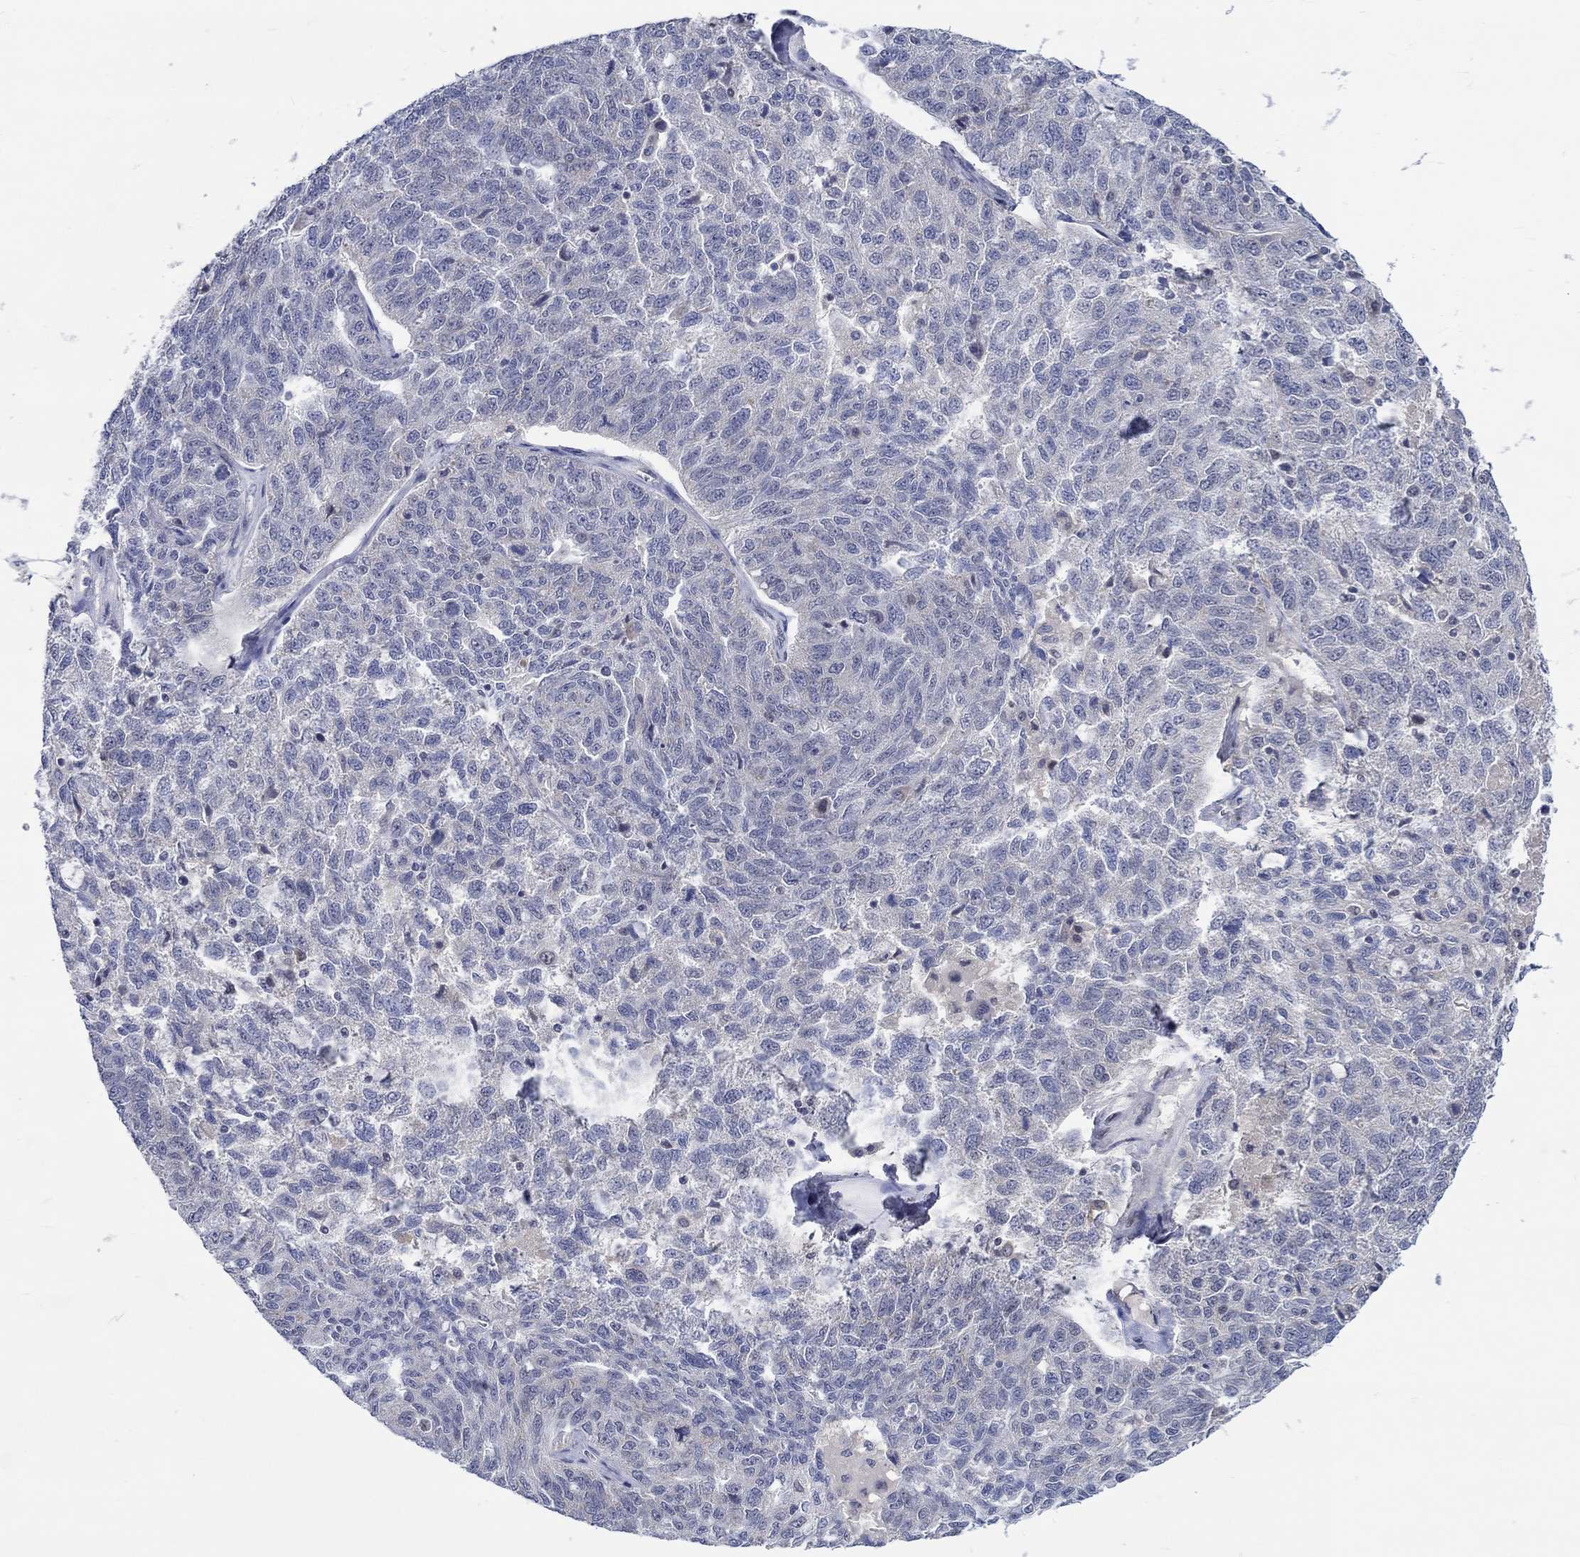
{"staining": {"intensity": "negative", "quantity": "none", "location": "none"}, "tissue": "ovarian cancer", "cell_type": "Tumor cells", "image_type": "cancer", "snomed": [{"axis": "morphology", "description": "Cystadenocarcinoma, serous, NOS"}, {"axis": "topography", "description": "Ovary"}], "caption": "The photomicrograph demonstrates no significant expression in tumor cells of ovarian cancer. (IHC, brightfield microscopy, high magnification).", "gene": "WASF1", "patient": {"sex": "female", "age": 71}}